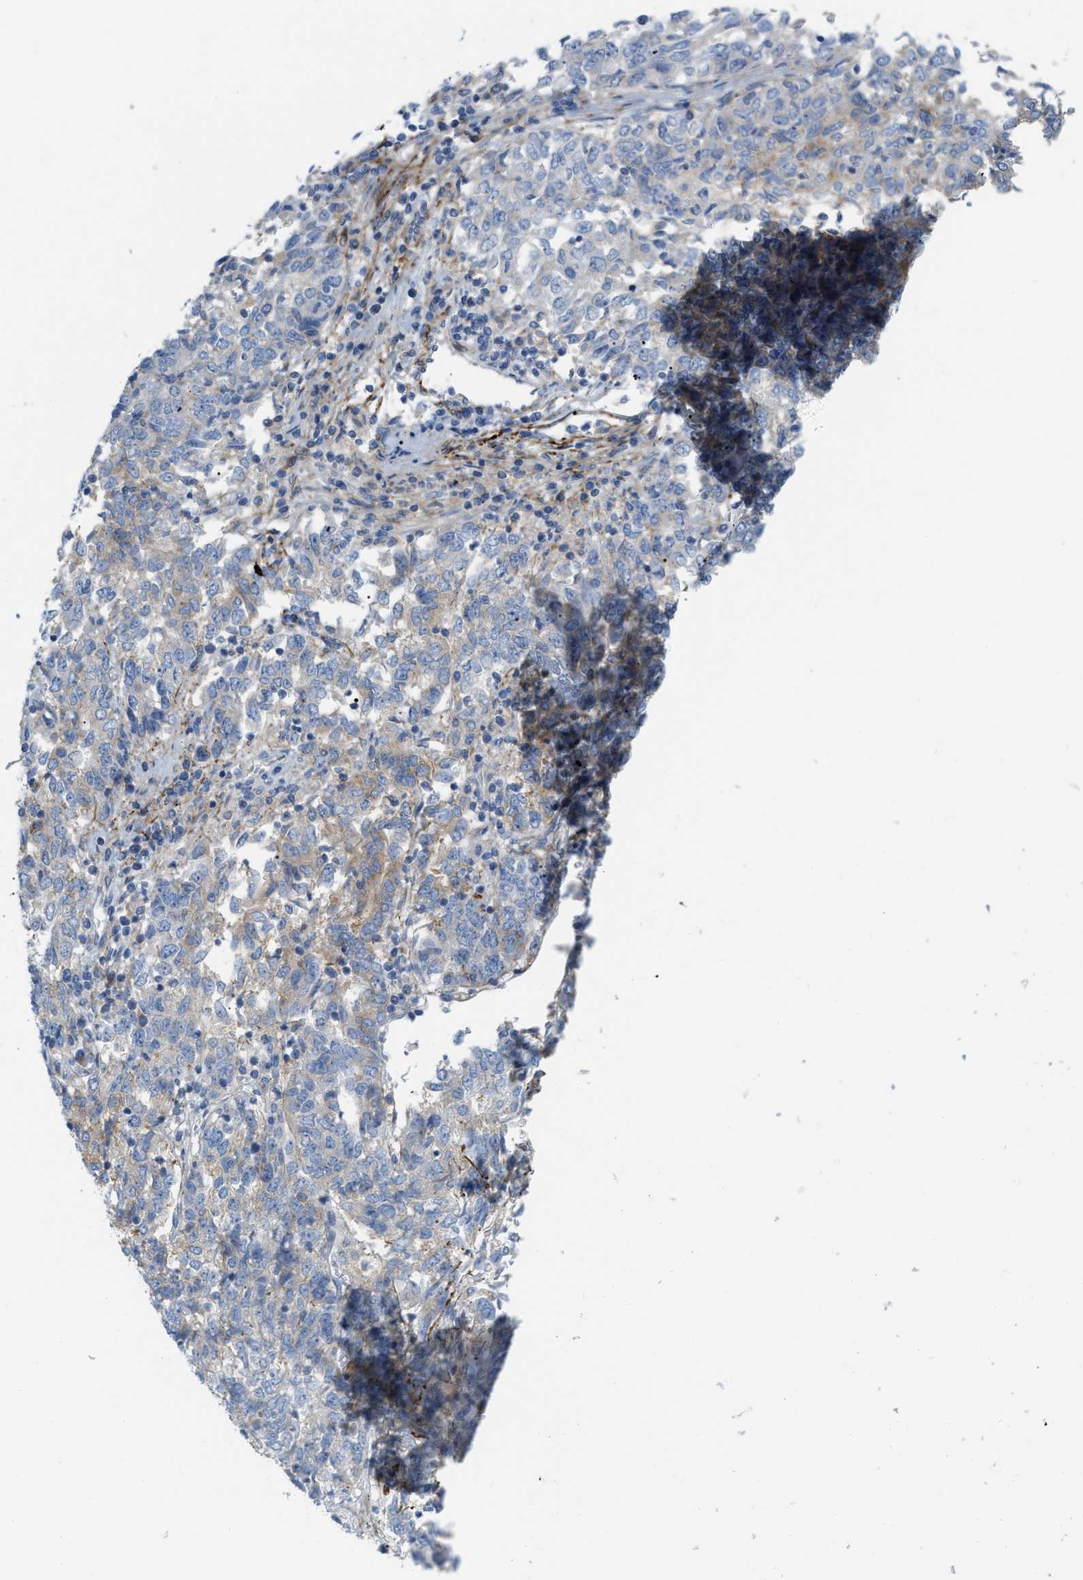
{"staining": {"intensity": "weak", "quantity": "25%-75%", "location": "cytoplasmic/membranous"}, "tissue": "endometrial cancer", "cell_type": "Tumor cells", "image_type": "cancer", "snomed": [{"axis": "morphology", "description": "Adenocarcinoma, NOS"}, {"axis": "topography", "description": "Endometrium"}], "caption": "Immunohistochemistry (IHC) photomicrograph of neoplastic tissue: endometrial cancer (adenocarcinoma) stained using immunohistochemistry (IHC) shows low levels of weak protein expression localized specifically in the cytoplasmic/membranous of tumor cells, appearing as a cytoplasmic/membranous brown color.", "gene": "LMBRD1", "patient": {"sex": "female", "age": 80}}